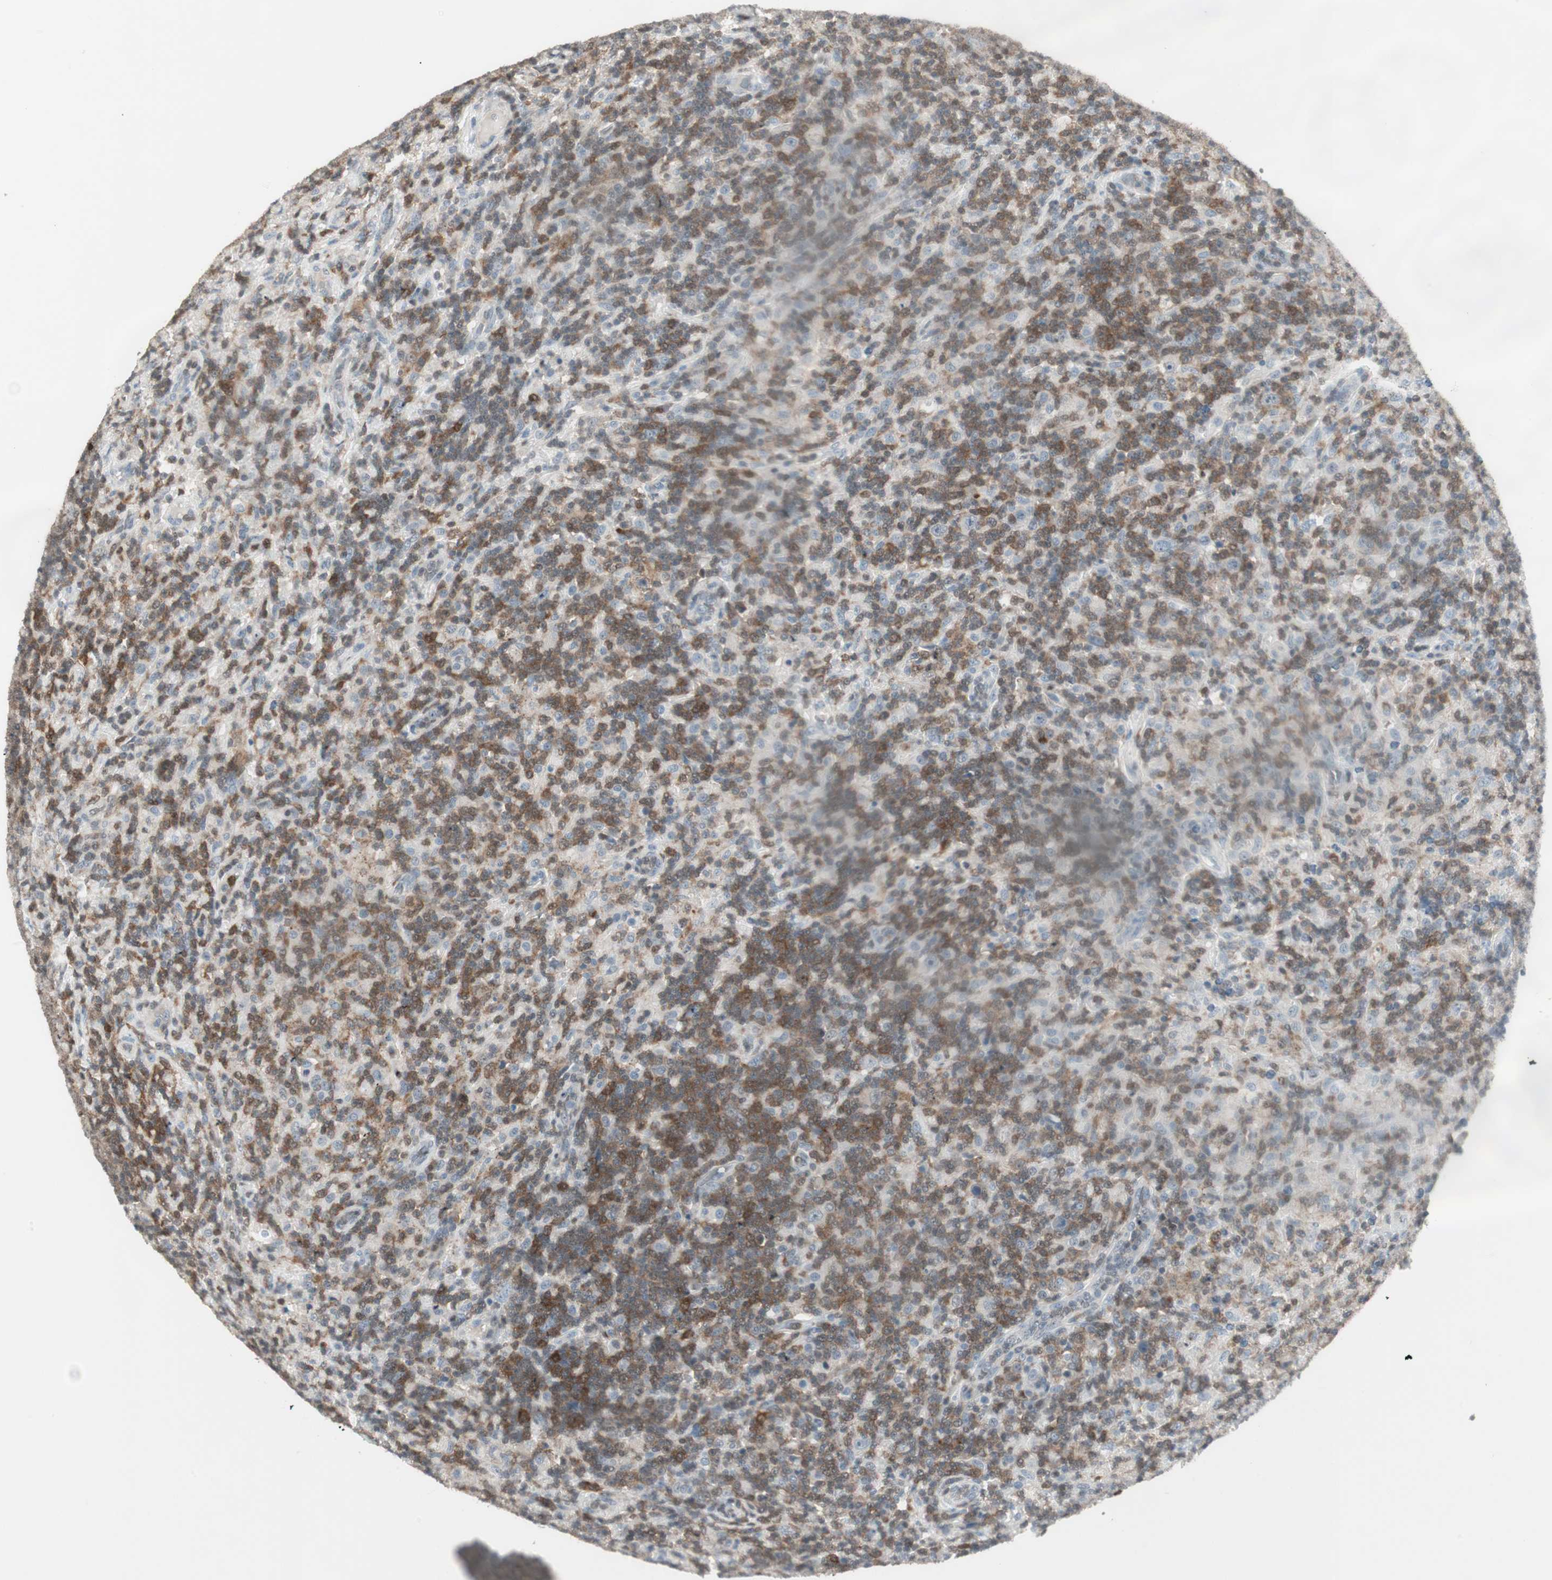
{"staining": {"intensity": "weak", "quantity": ">75%", "location": "cytoplasmic/membranous"}, "tissue": "lymphoma", "cell_type": "Tumor cells", "image_type": "cancer", "snomed": [{"axis": "morphology", "description": "Hodgkin's disease, NOS"}, {"axis": "topography", "description": "Lymph node"}], "caption": "Immunohistochemical staining of human Hodgkin's disease reveals low levels of weak cytoplasmic/membranous staining in approximately >75% of tumor cells.", "gene": "MAP4K1", "patient": {"sex": "male", "age": 70}}